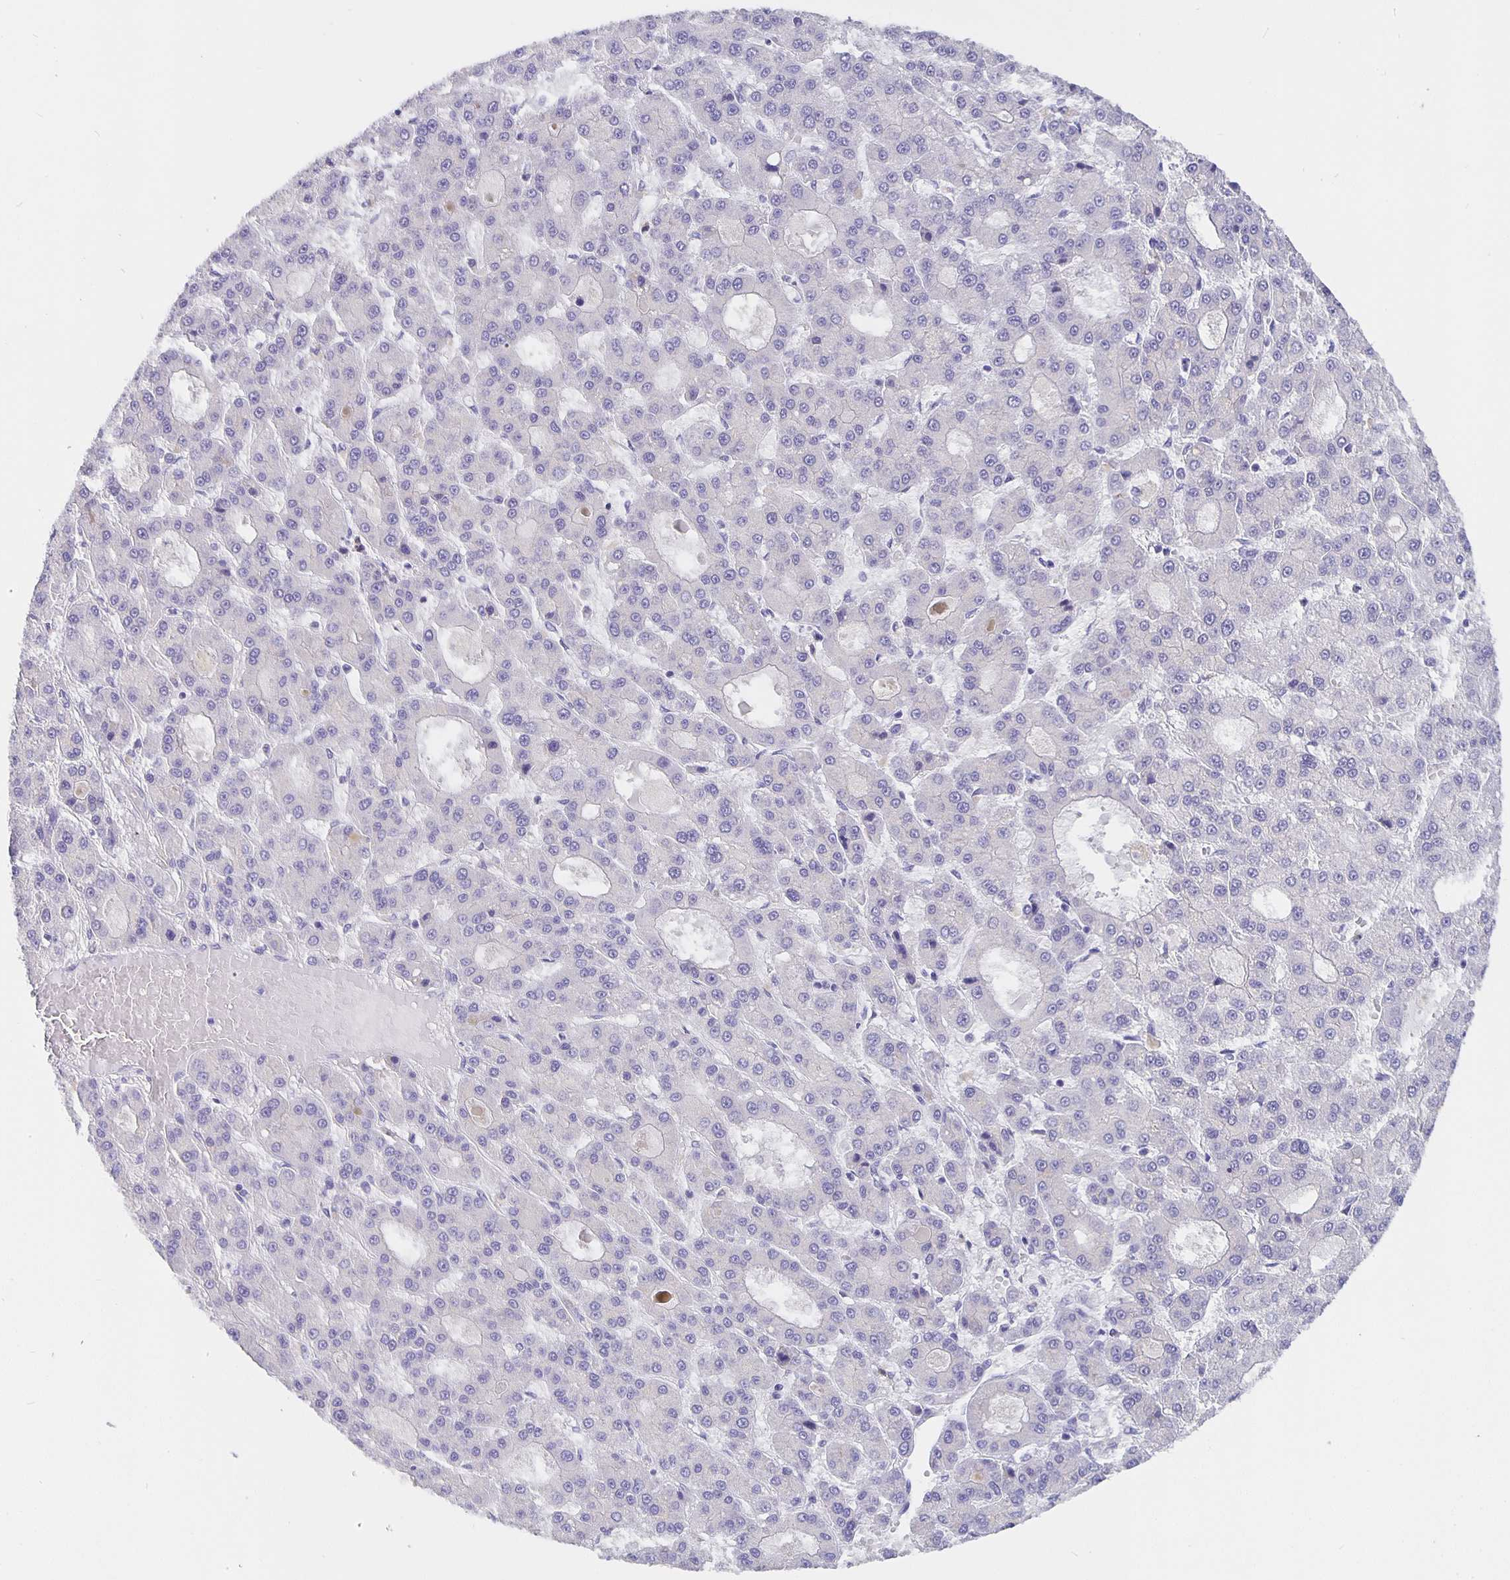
{"staining": {"intensity": "negative", "quantity": "none", "location": "none"}, "tissue": "liver cancer", "cell_type": "Tumor cells", "image_type": "cancer", "snomed": [{"axis": "morphology", "description": "Carcinoma, Hepatocellular, NOS"}, {"axis": "topography", "description": "Liver"}], "caption": "Immunohistochemical staining of liver hepatocellular carcinoma shows no significant staining in tumor cells.", "gene": "CFAP74", "patient": {"sex": "male", "age": 70}}